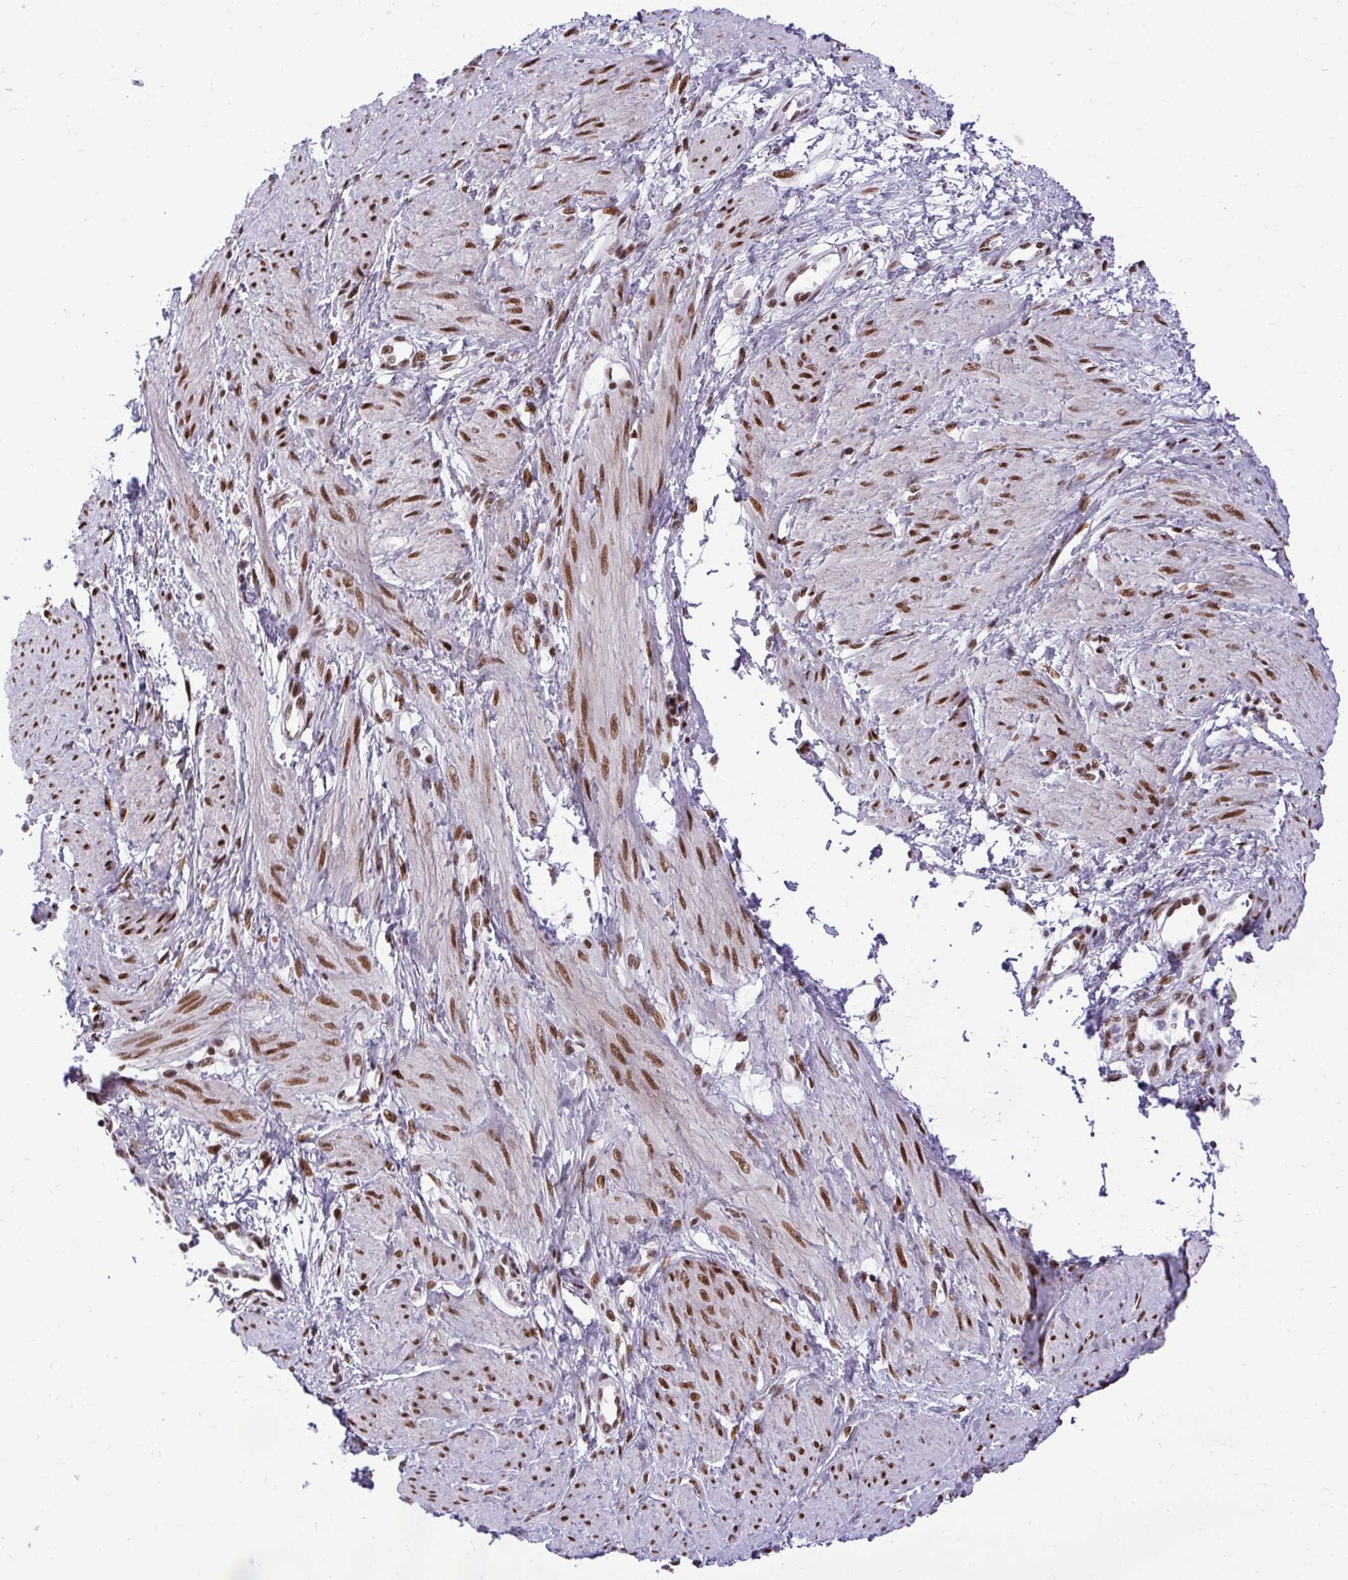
{"staining": {"intensity": "moderate", "quantity": ">75%", "location": "nuclear"}, "tissue": "smooth muscle", "cell_type": "Smooth muscle cells", "image_type": "normal", "snomed": [{"axis": "morphology", "description": "Normal tissue, NOS"}, {"axis": "topography", "description": "Smooth muscle"}, {"axis": "topography", "description": "Uterus"}], "caption": "Benign smooth muscle displays moderate nuclear staining in approximately >75% of smooth muscle cells, visualized by immunohistochemistry. (Stains: DAB in brown, nuclei in blue, Microscopy: brightfield microscopy at high magnification).", "gene": "CDYL", "patient": {"sex": "female", "age": 39}}